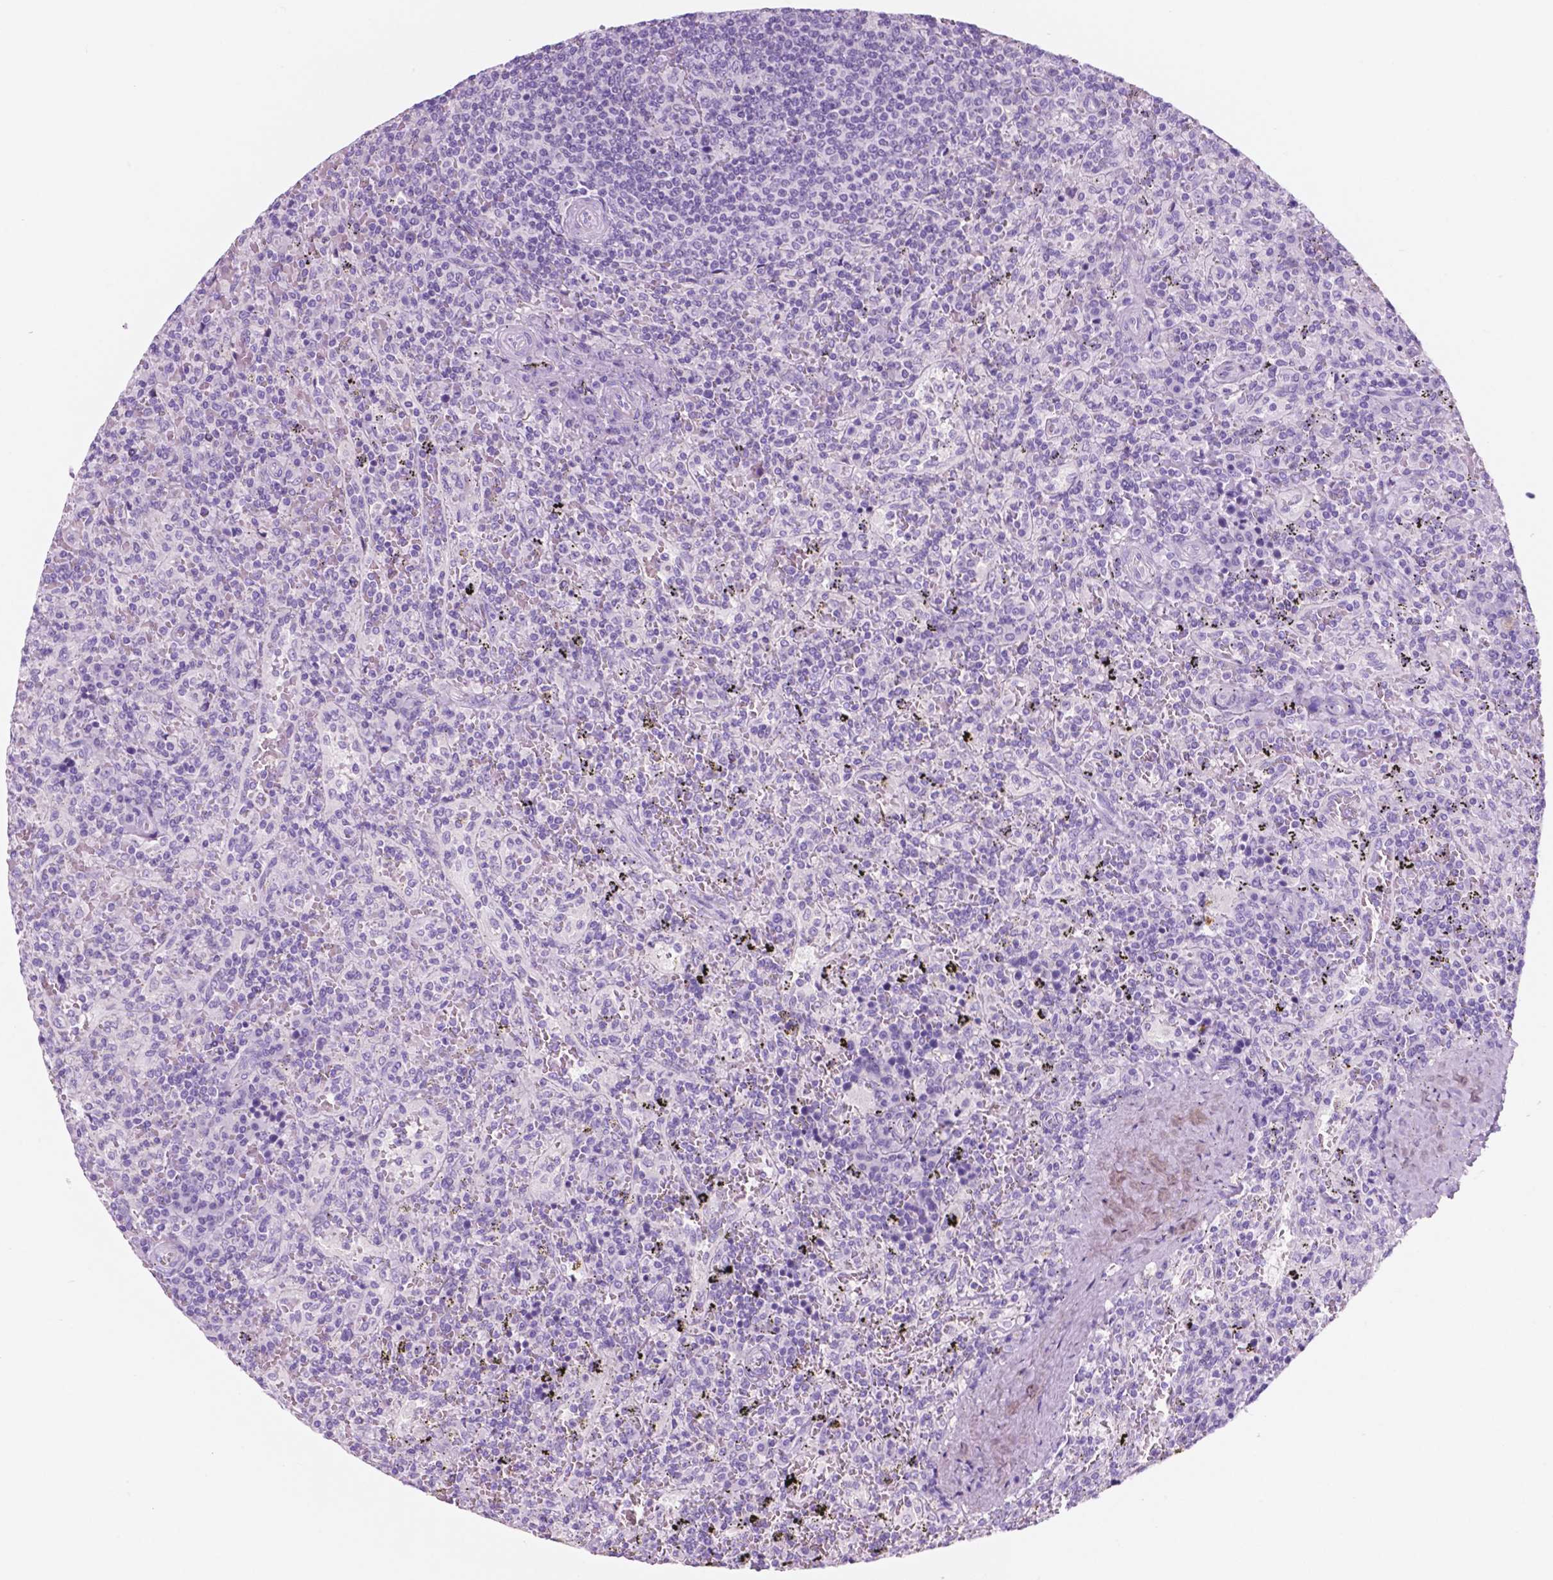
{"staining": {"intensity": "negative", "quantity": "none", "location": "none"}, "tissue": "lymphoma", "cell_type": "Tumor cells", "image_type": "cancer", "snomed": [{"axis": "morphology", "description": "Malignant lymphoma, non-Hodgkin's type, Low grade"}, {"axis": "topography", "description": "Spleen"}], "caption": "The image shows no staining of tumor cells in malignant lymphoma, non-Hodgkin's type (low-grade). (DAB immunohistochemistry (IHC) visualized using brightfield microscopy, high magnification).", "gene": "CUZD1", "patient": {"sex": "male", "age": 62}}